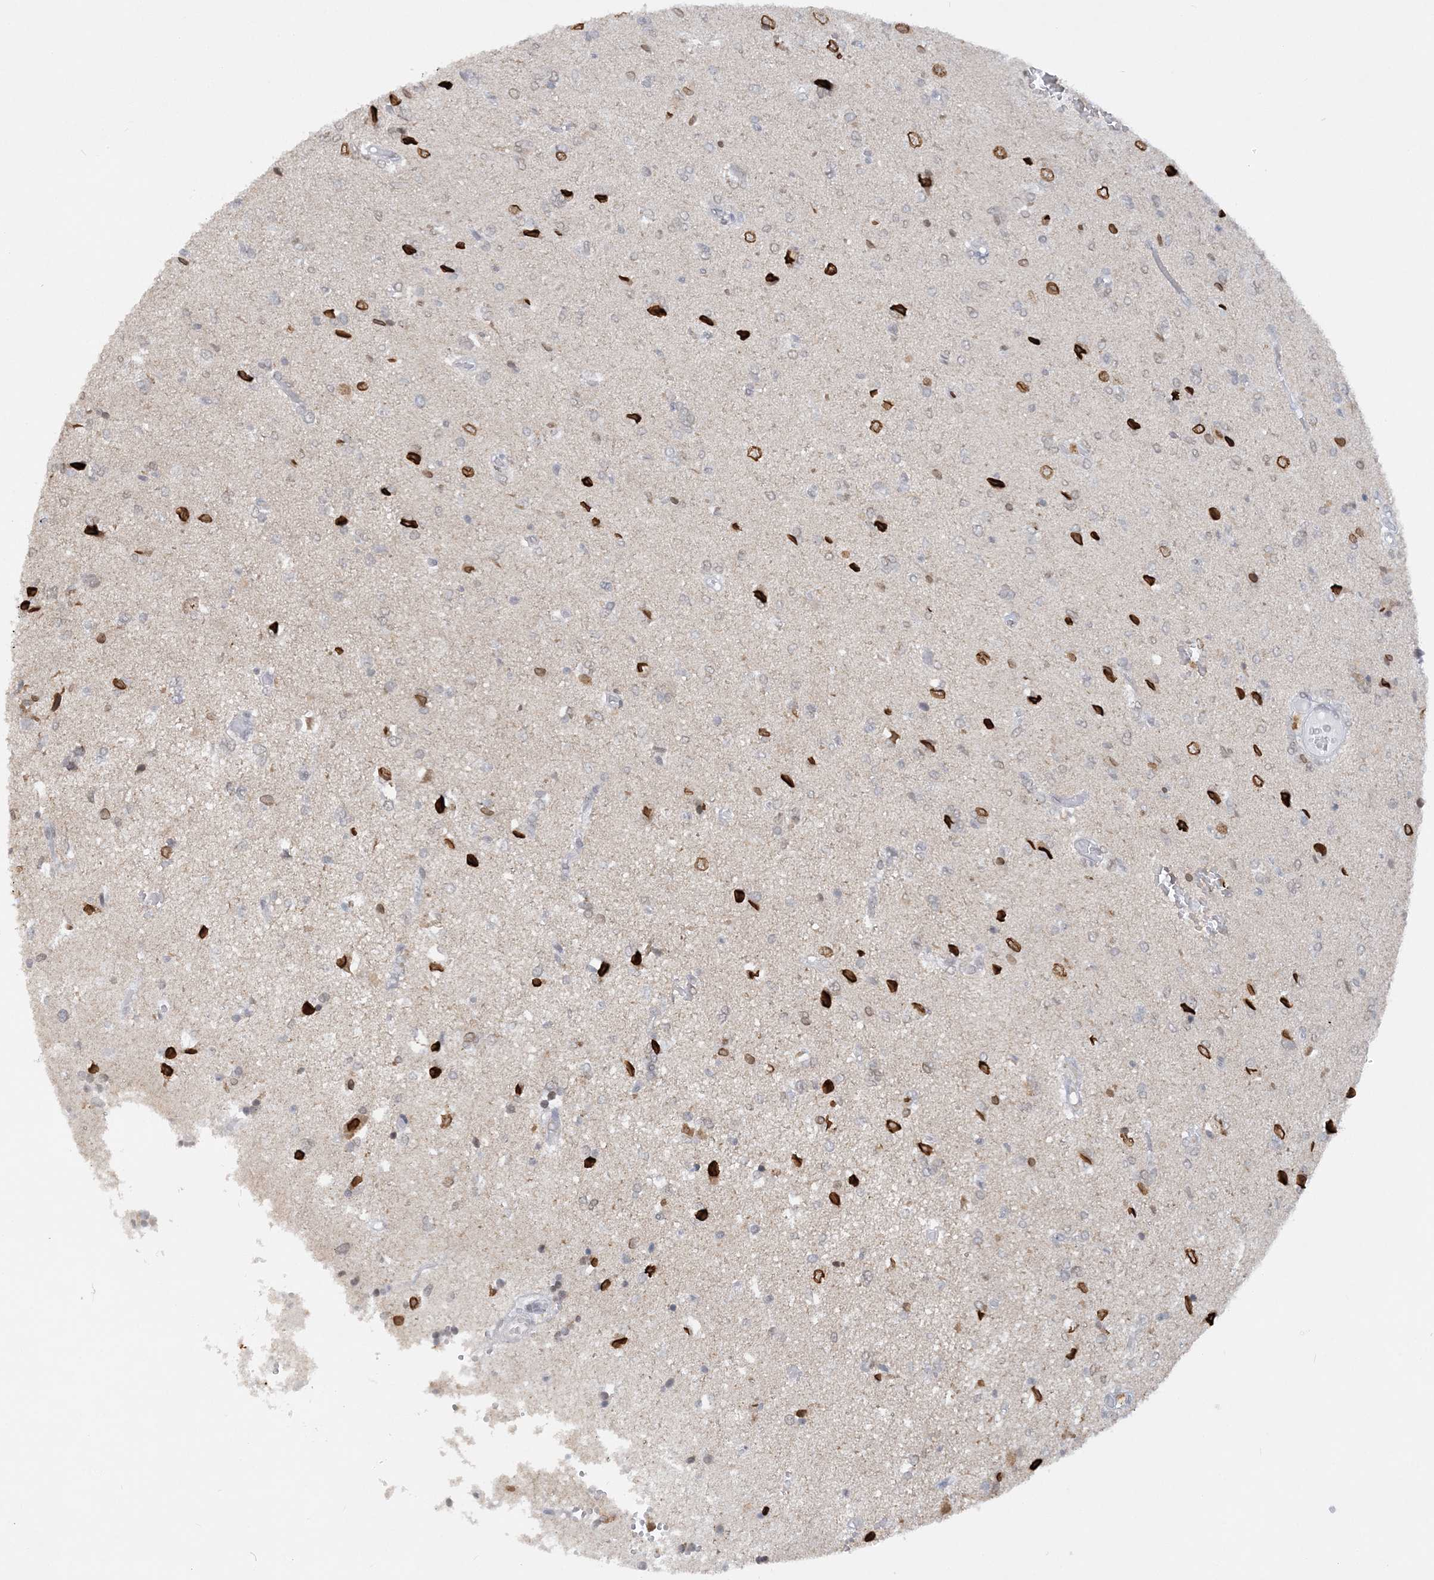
{"staining": {"intensity": "strong", "quantity": "<25%", "location": "cytoplasmic/membranous,nuclear"}, "tissue": "glioma", "cell_type": "Tumor cells", "image_type": "cancer", "snomed": [{"axis": "morphology", "description": "Glioma, malignant, High grade"}, {"axis": "topography", "description": "Brain"}], "caption": "Glioma stained for a protein demonstrates strong cytoplasmic/membranous and nuclear positivity in tumor cells.", "gene": "KMT2D", "patient": {"sex": "female", "age": 59}}